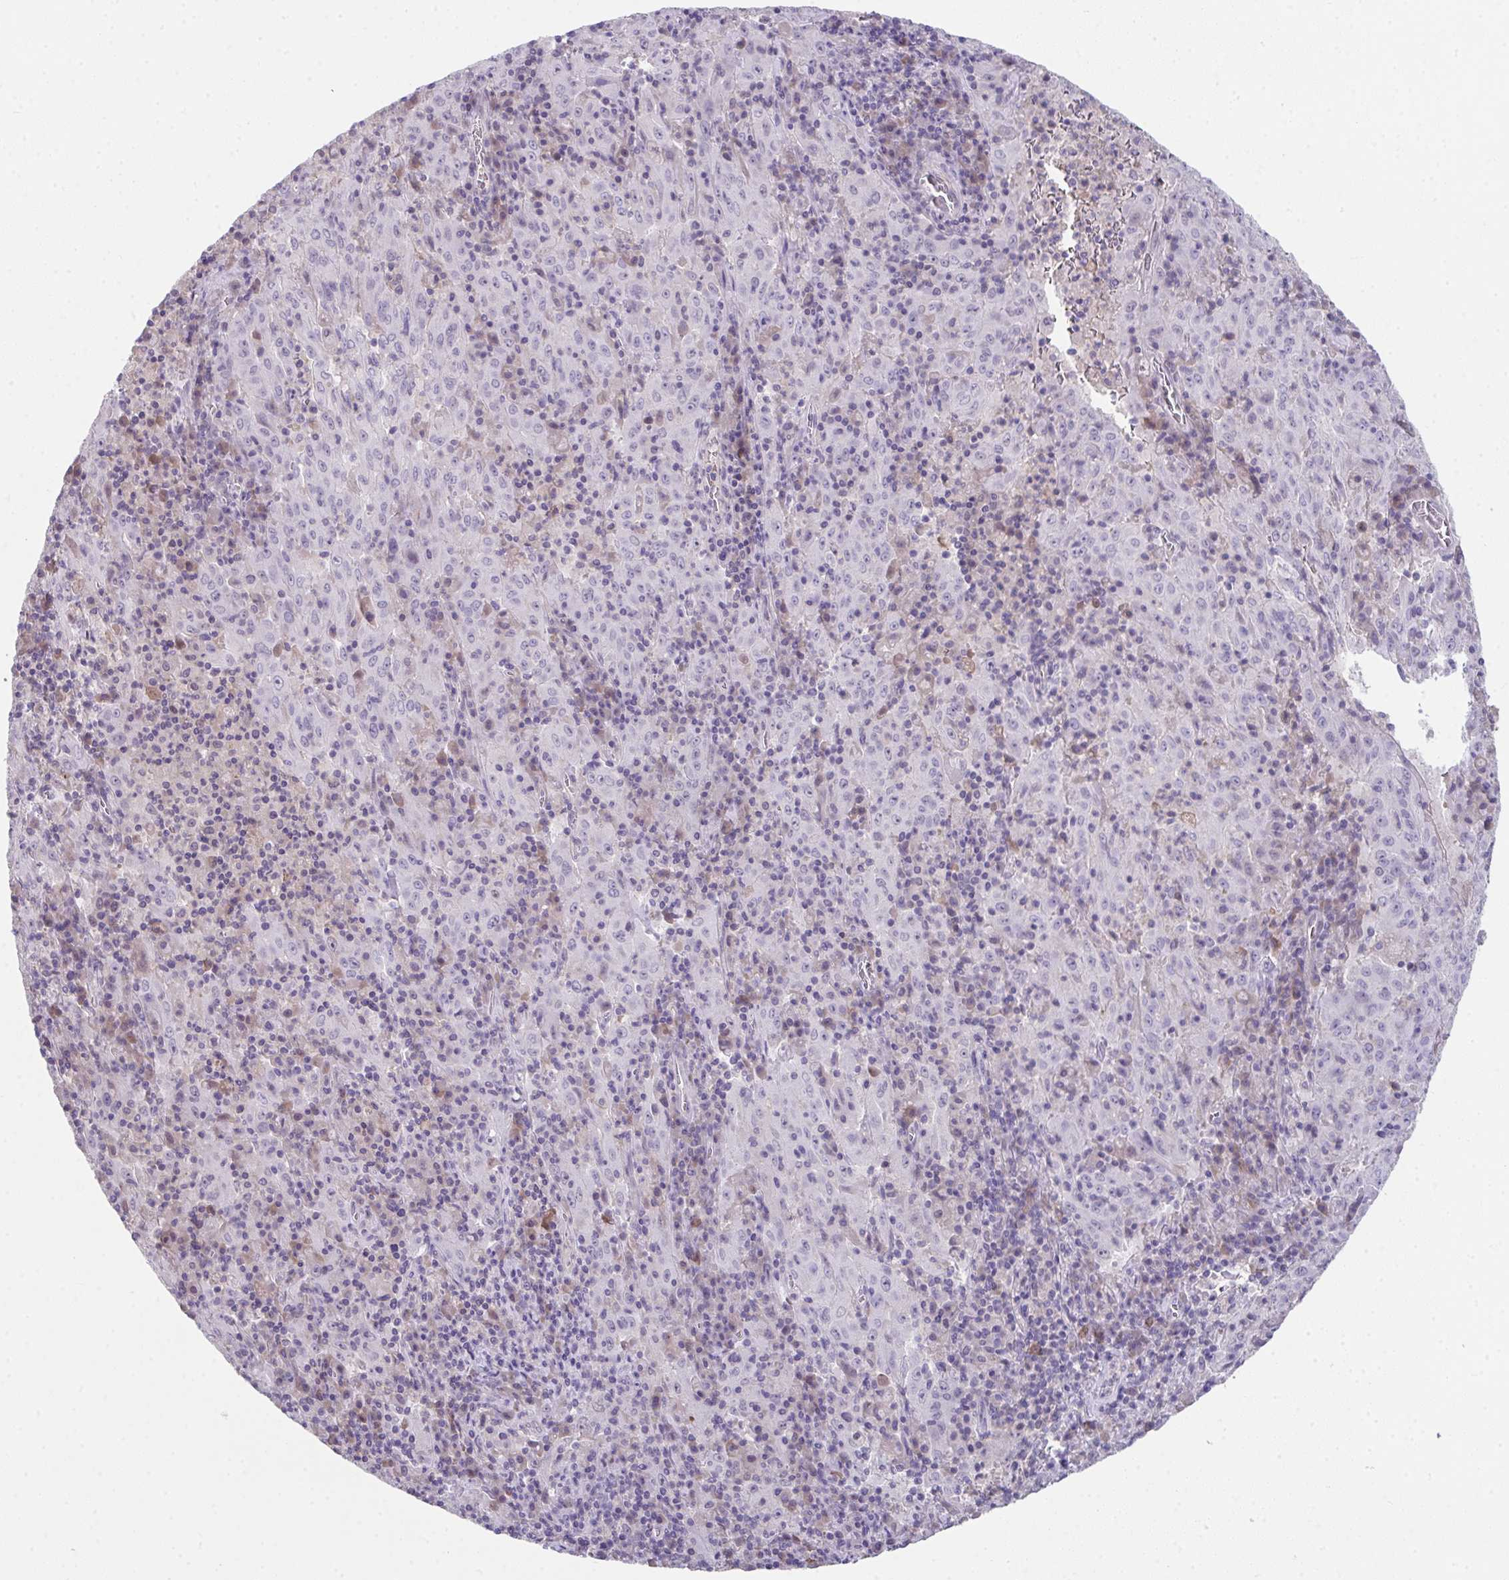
{"staining": {"intensity": "negative", "quantity": "none", "location": "none"}, "tissue": "pancreatic cancer", "cell_type": "Tumor cells", "image_type": "cancer", "snomed": [{"axis": "morphology", "description": "Adenocarcinoma, NOS"}, {"axis": "topography", "description": "Pancreas"}], "caption": "There is no significant staining in tumor cells of pancreatic cancer. (IHC, brightfield microscopy, high magnification).", "gene": "GLTPD2", "patient": {"sex": "male", "age": 63}}